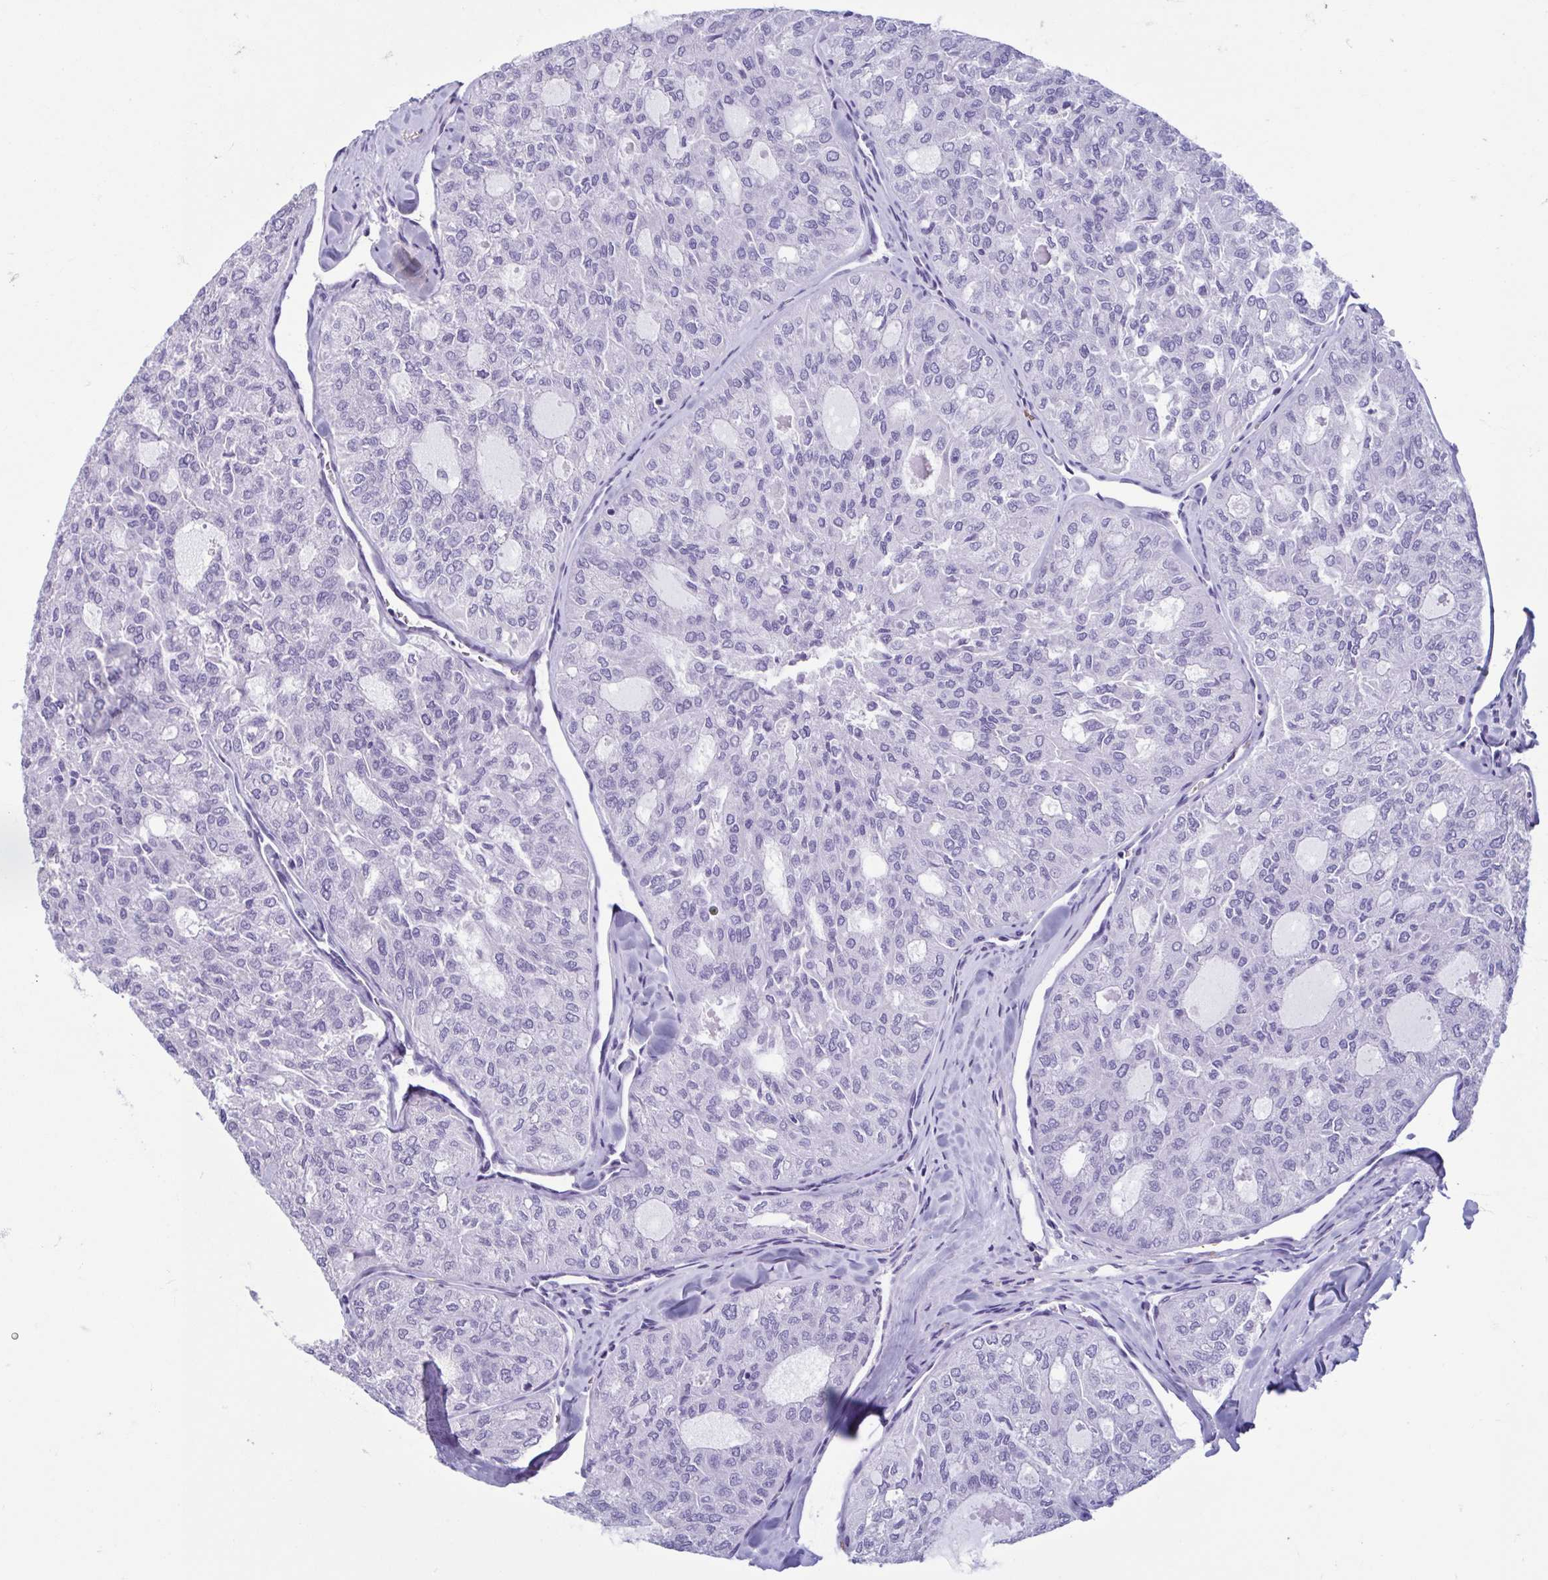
{"staining": {"intensity": "negative", "quantity": "none", "location": "none"}, "tissue": "thyroid cancer", "cell_type": "Tumor cells", "image_type": "cancer", "snomed": [{"axis": "morphology", "description": "Follicular adenoma carcinoma, NOS"}, {"axis": "topography", "description": "Thyroid gland"}], "caption": "A high-resolution micrograph shows IHC staining of thyroid cancer, which reveals no significant positivity in tumor cells.", "gene": "MORC4", "patient": {"sex": "male", "age": 75}}